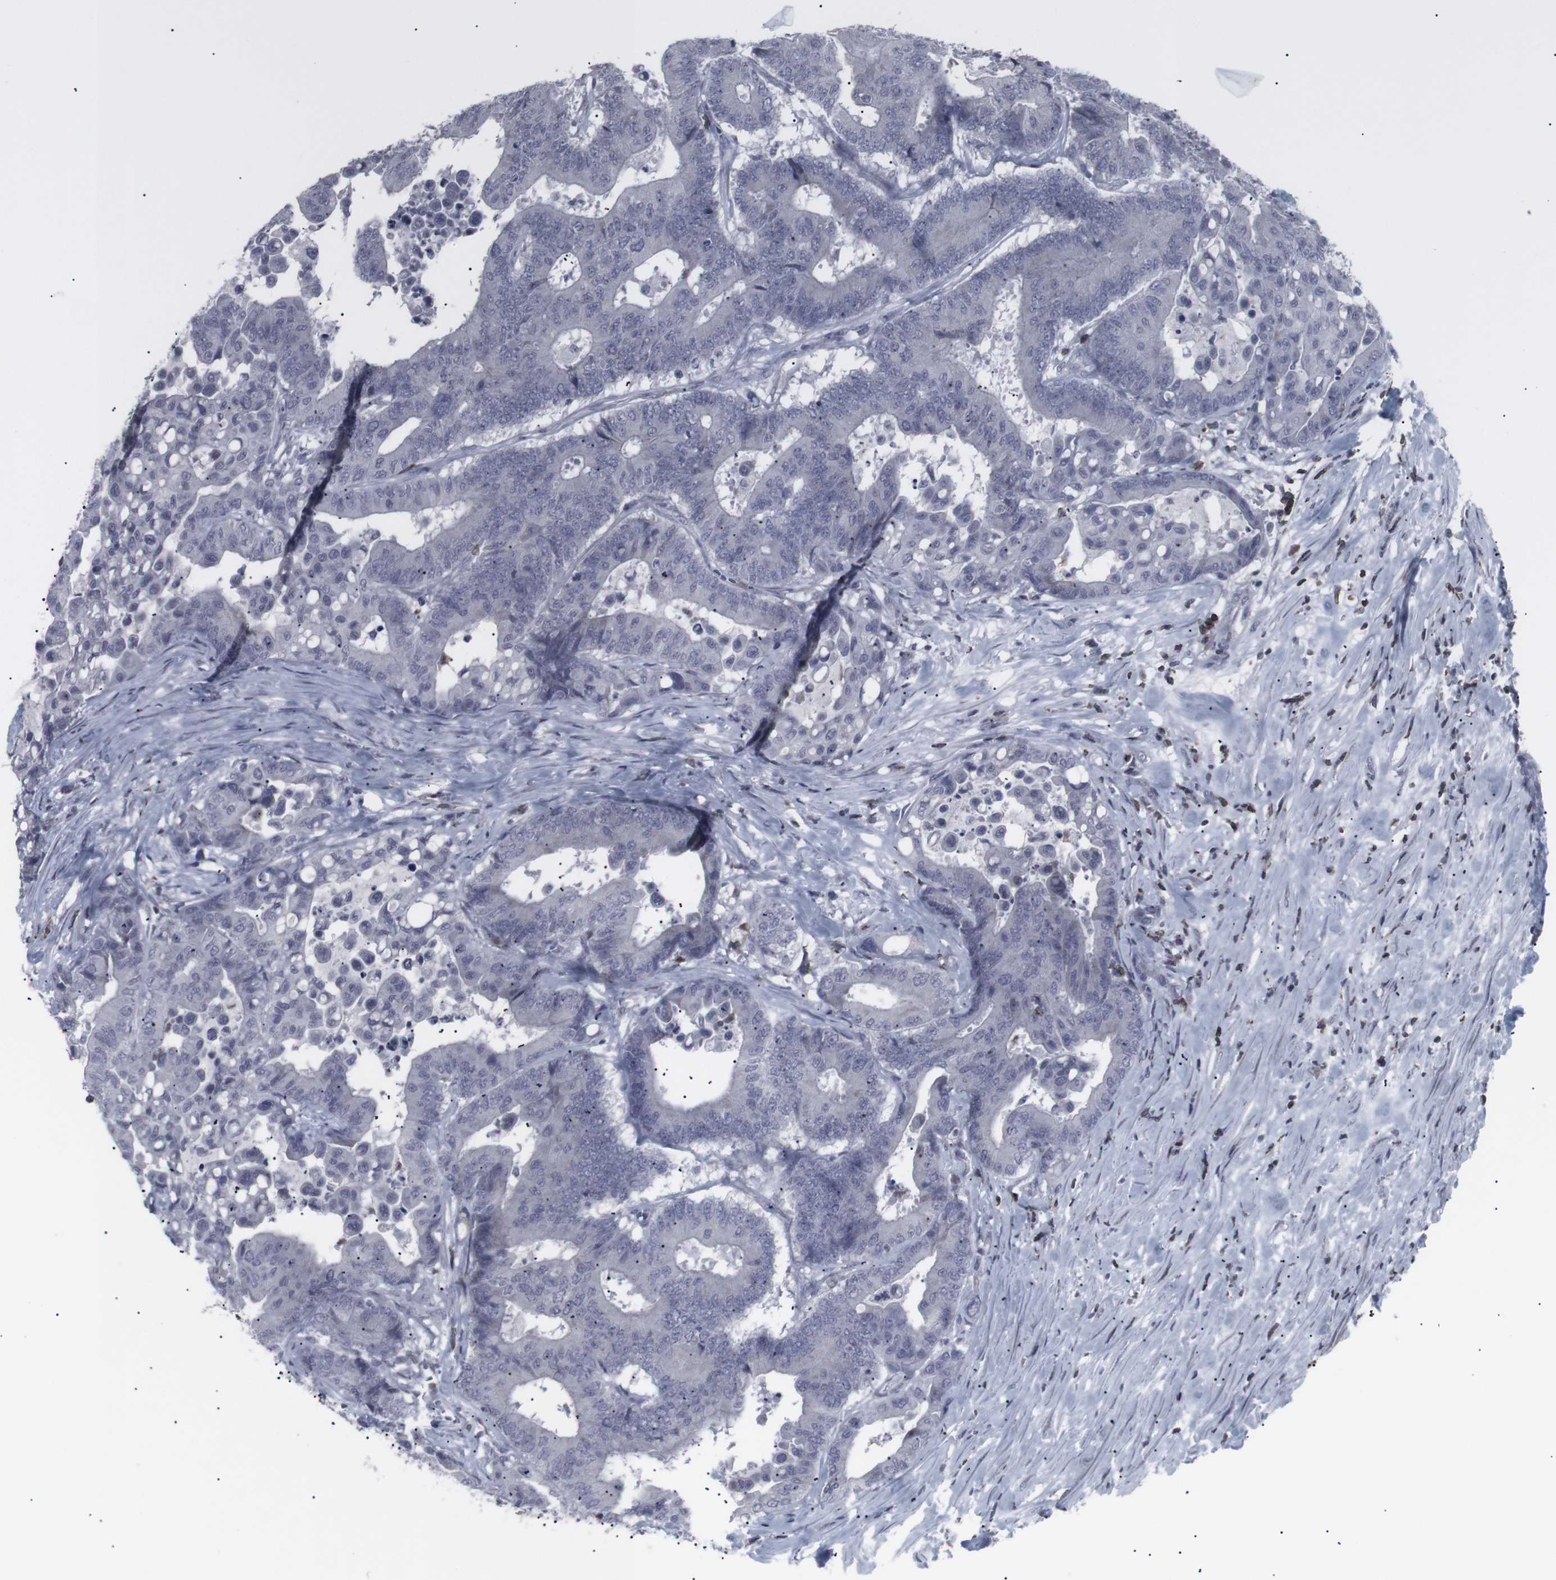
{"staining": {"intensity": "negative", "quantity": "none", "location": "none"}, "tissue": "colorectal cancer", "cell_type": "Tumor cells", "image_type": "cancer", "snomed": [{"axis": "morphology", "description": "Normal tissue, NOS"}, {"axis": "morphology", "description": "Adenocarcinoma, NOS"}, {"axis": "topography", "description": "Colon"}], "caption": "Colorectal cancer stained for a protein using immunohistochemistry demonstrates no expression tumor cells.", "gene": "APOBEC2", "patient": {"sex": "male", "age": 82}}